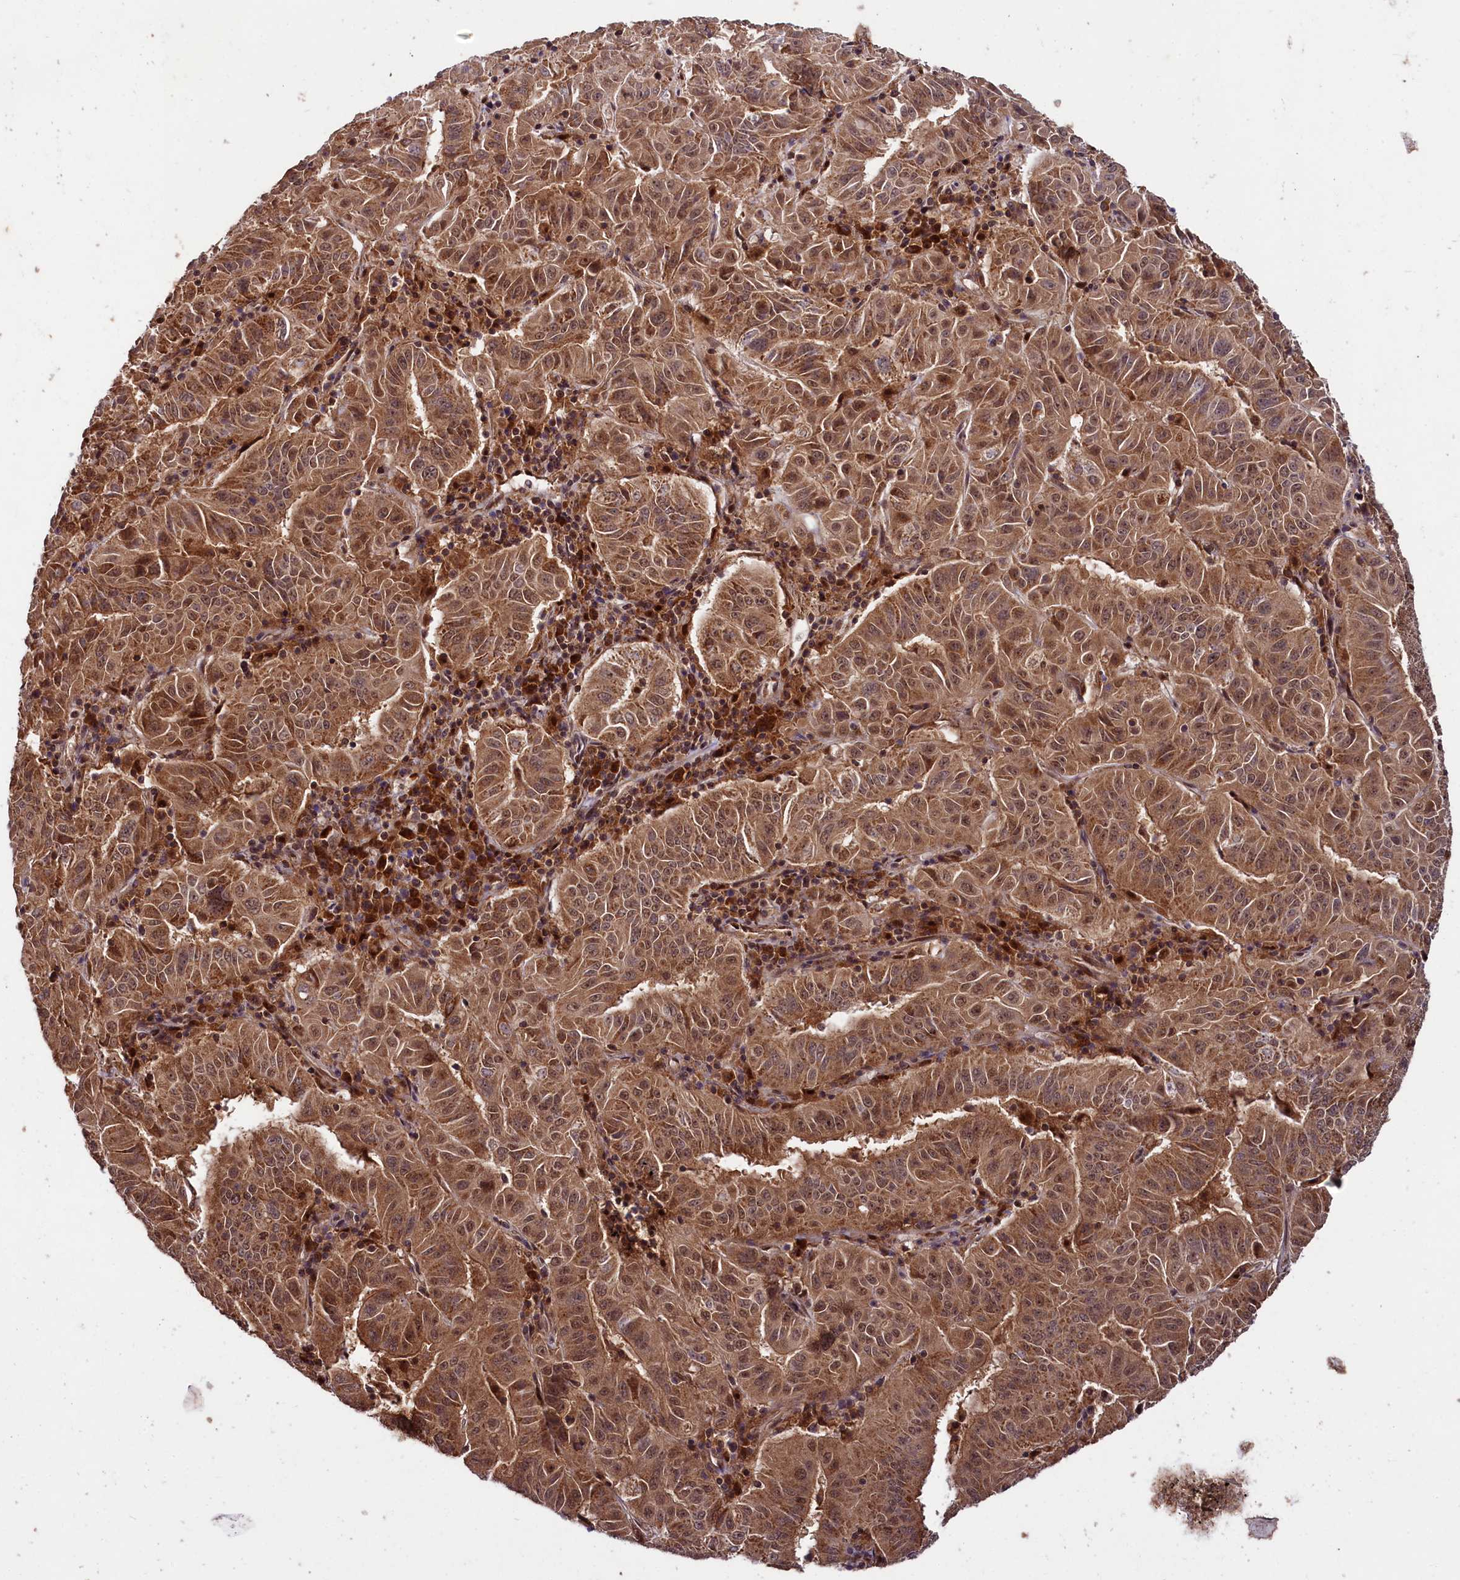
{"staining": {"intensity": "strong", "quantity": ">75%", "location": "cytoplasmic/membranous,nuclear"}, "tissue": "pancreatic cancer", "cell_type": "Tumor cells", "image_type": "cancer", "snomed": [{"axis": "morphology", "description": "Adenocarcinoma, NOS"}, {"axis": "topography", "description": "Pancreas"}], "caption": "Protein staining shows strong cytoplasmic/membranous and nuclear positivity in approximately >75% of tumor cells in adenocarcinoma (pancreatic).", "gene": "UBE3A", "patient": {"sex": "male", "age": 63}}